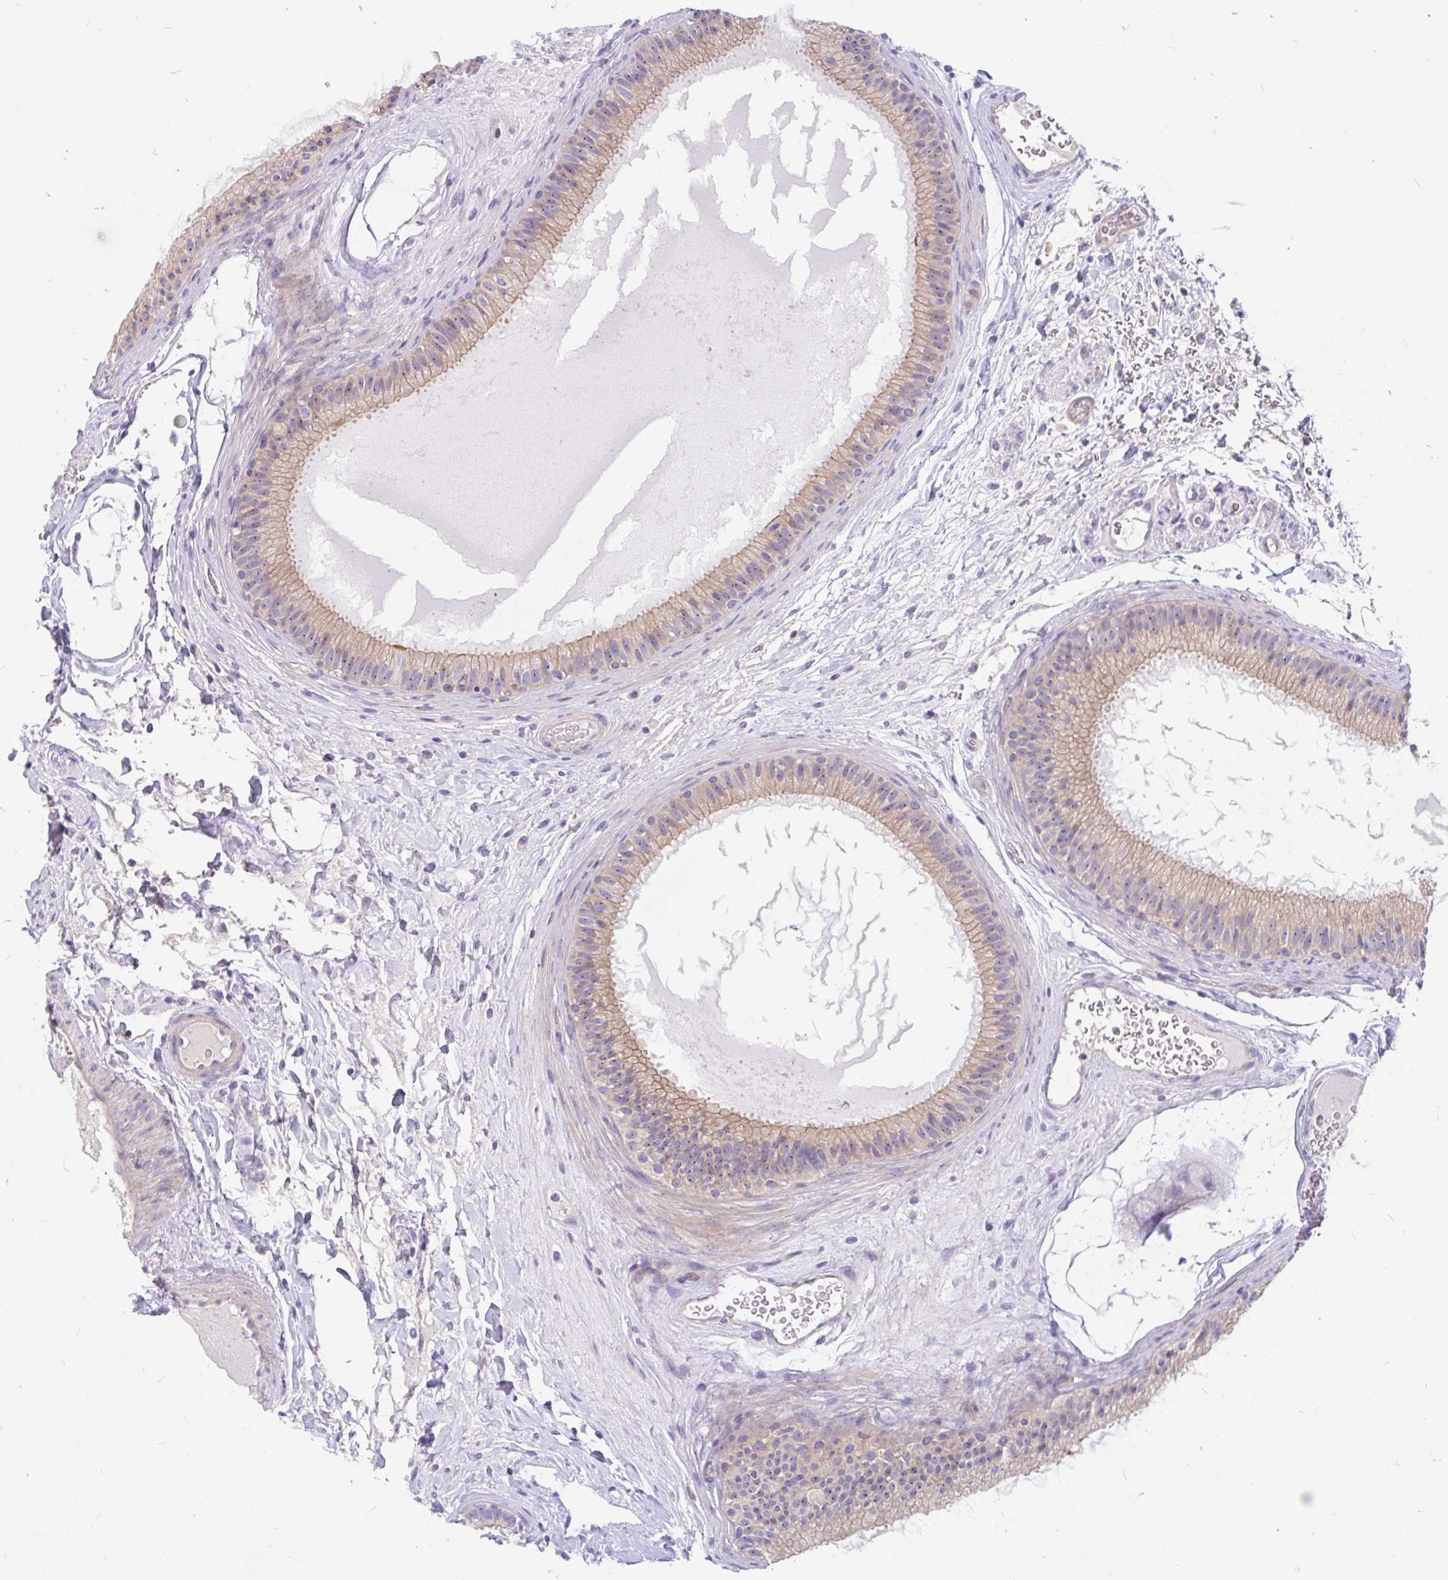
{"staining": {"intensity": "moderate", "quantity": ">75%", "location": "cytoplasmic/membranous"}, "tissue": "epididymis", "cell_type": "Glandular cells", "image_type": "normal", "snomed": [{"axis": "morphology", "description": "Normal tissue, NOS"}, {"axis": "topography", "description": "Epididymis"}], "caption": "A brown stain shows moderate cytoplasmic/membranous expression of a protein in glandular cells of benign human epididymis.", "gene": "LRRC26", "patient": {"sex": "male", "age": 23}}